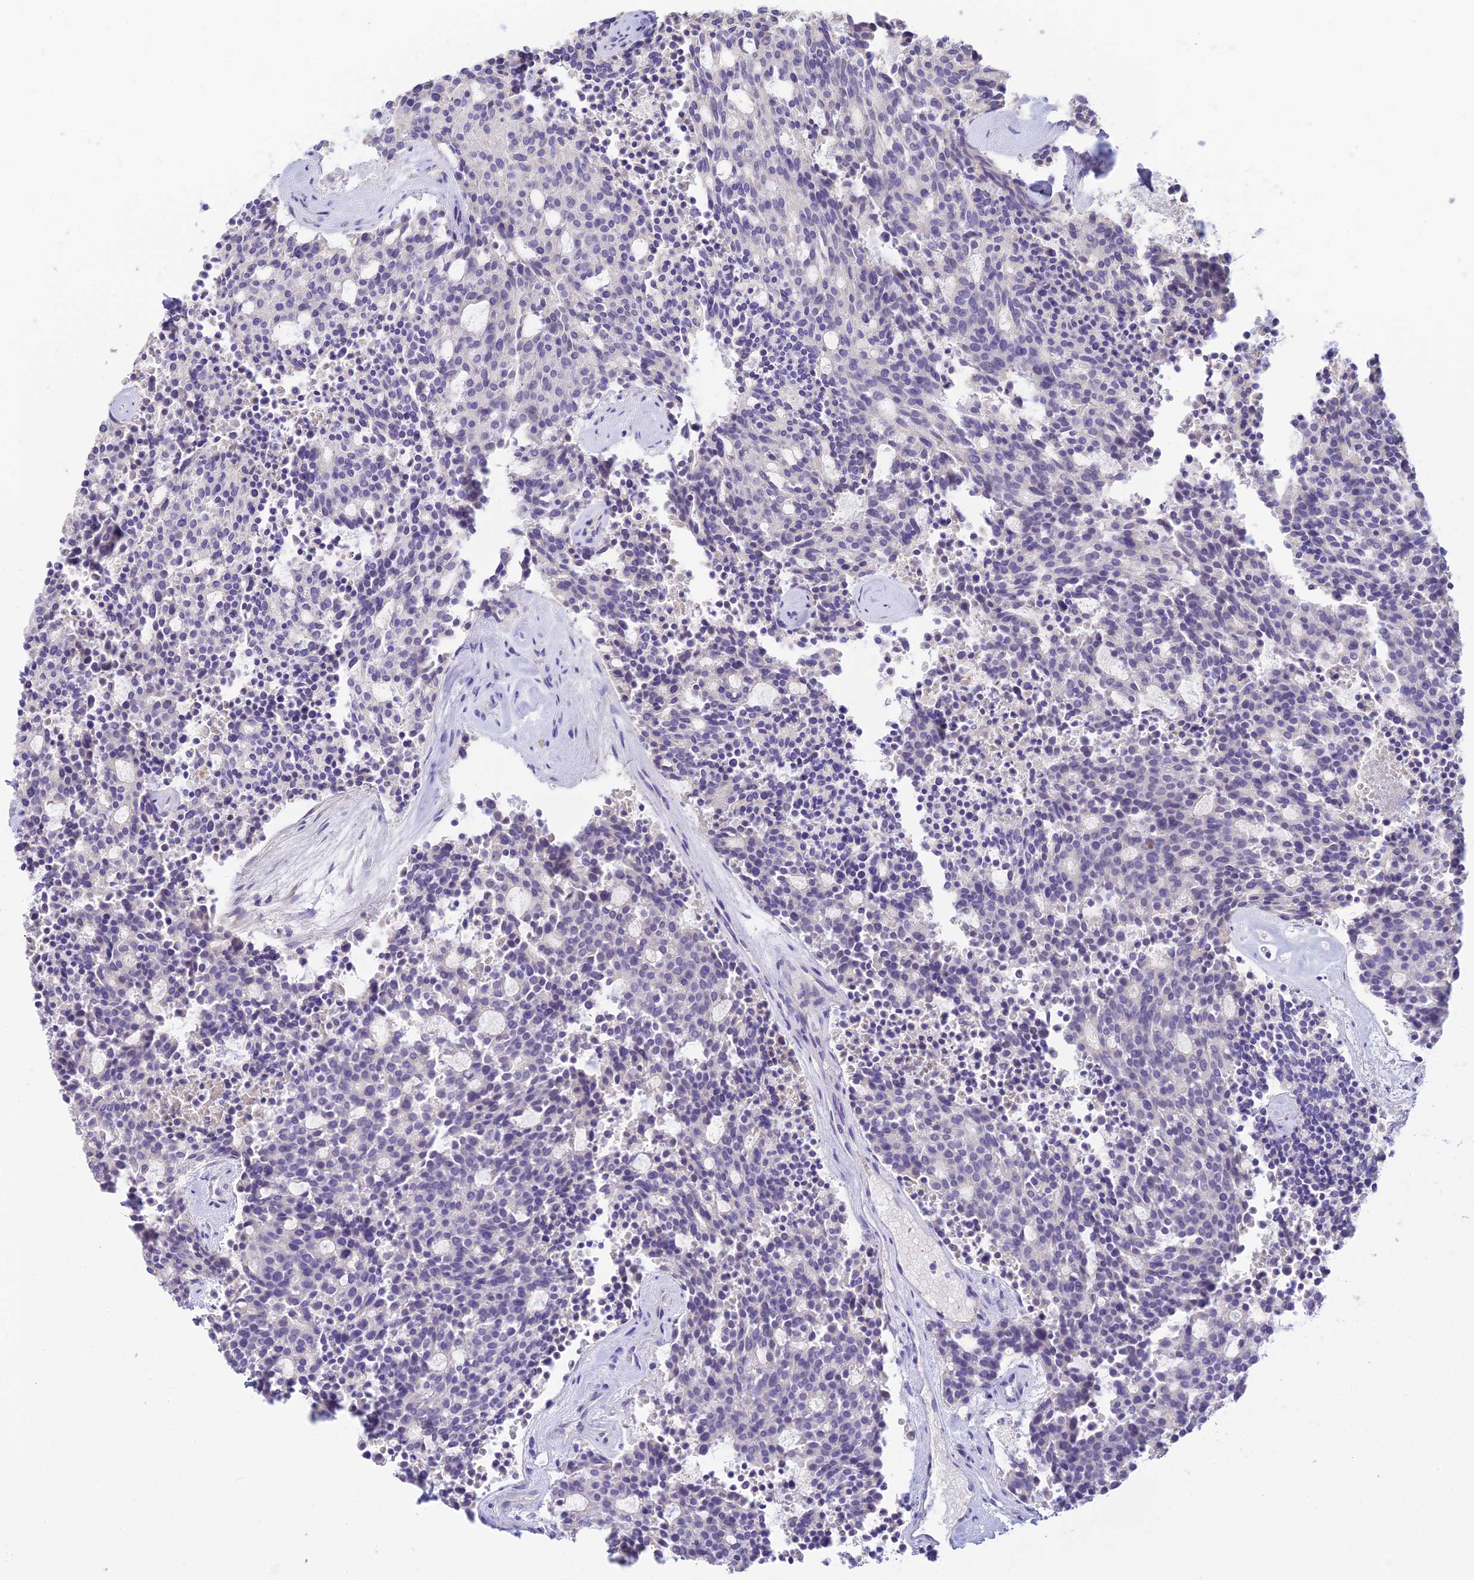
{"staining": {"intensity": "negative", "quantity": "none", "location": "none"}, "tissue": "carcinoid", "cell_type": "Tumor cells", "image_type": "cancer", "snomed": [{"axis": "morphology", "description": "Carcinoid, malignant, NOS"}, {"axis": "topography", "description": "Pancreas"}], "caption": "Immunohistochemistry of carcinoid exhibits no positivity in tumor cells.", "gene": "INTS13", "patient": {"sex": "female", "age": 54}}